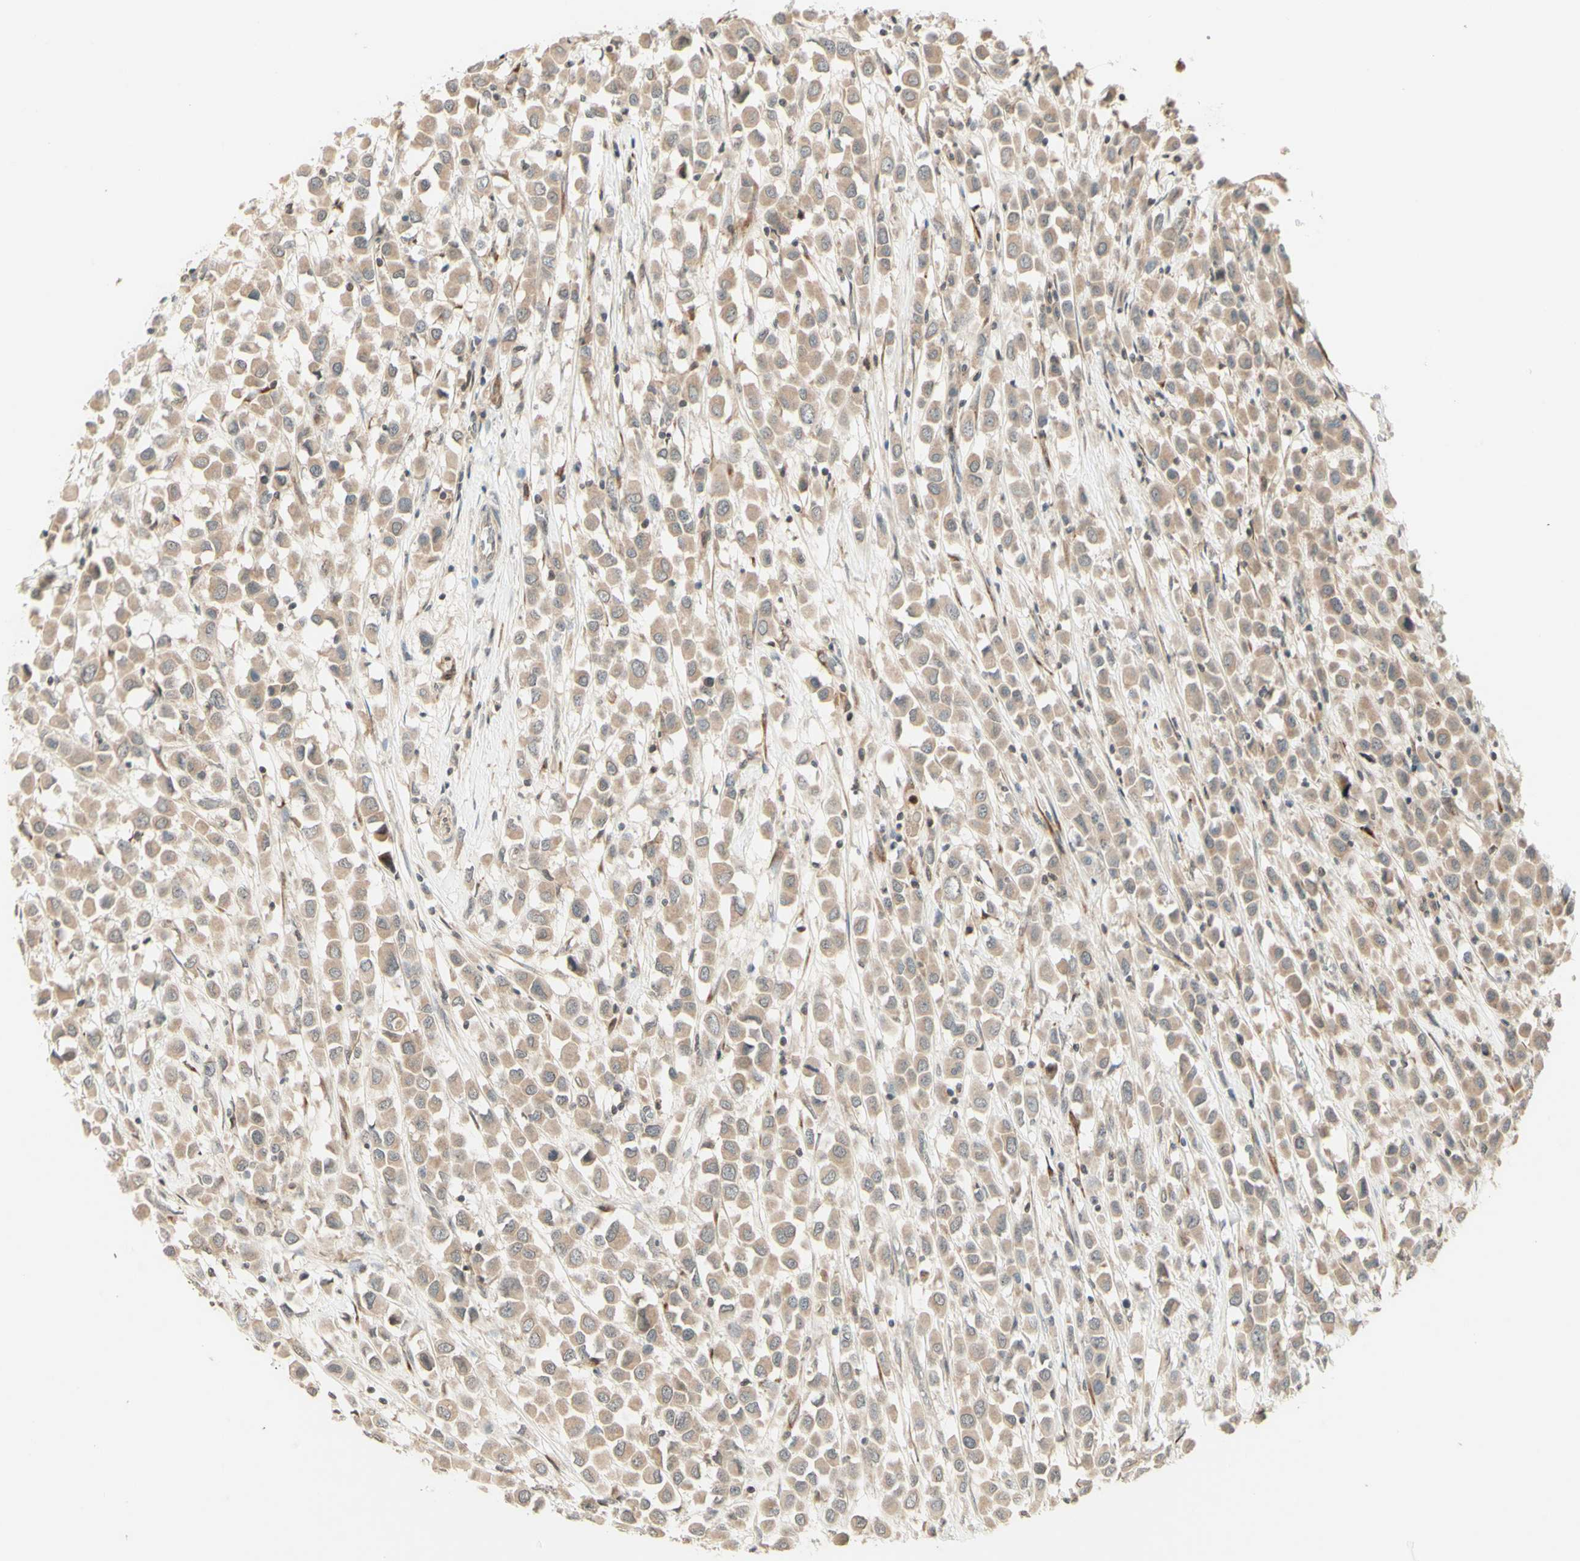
{"staining": {"intensity": "weak", "quantity": ">75%", "location": "cytoplasmic/membranous"}, "tissue": "breast cancer", "cell_type": "Tumor cells", "image_type": "cancer", "snomed": [{"axis": "morphology", "description": "Duct carcinoma"}, {"axis": "topography", "description": "Breast"}], "caption": "A brown stain highlights weak cytoplasmic/membranous expression of a protein in breast cancer (infiltrating ductal carcinoma) tumor cells.", "gene": "ZW10", "patient": {"sex": "female", "age": 61}}